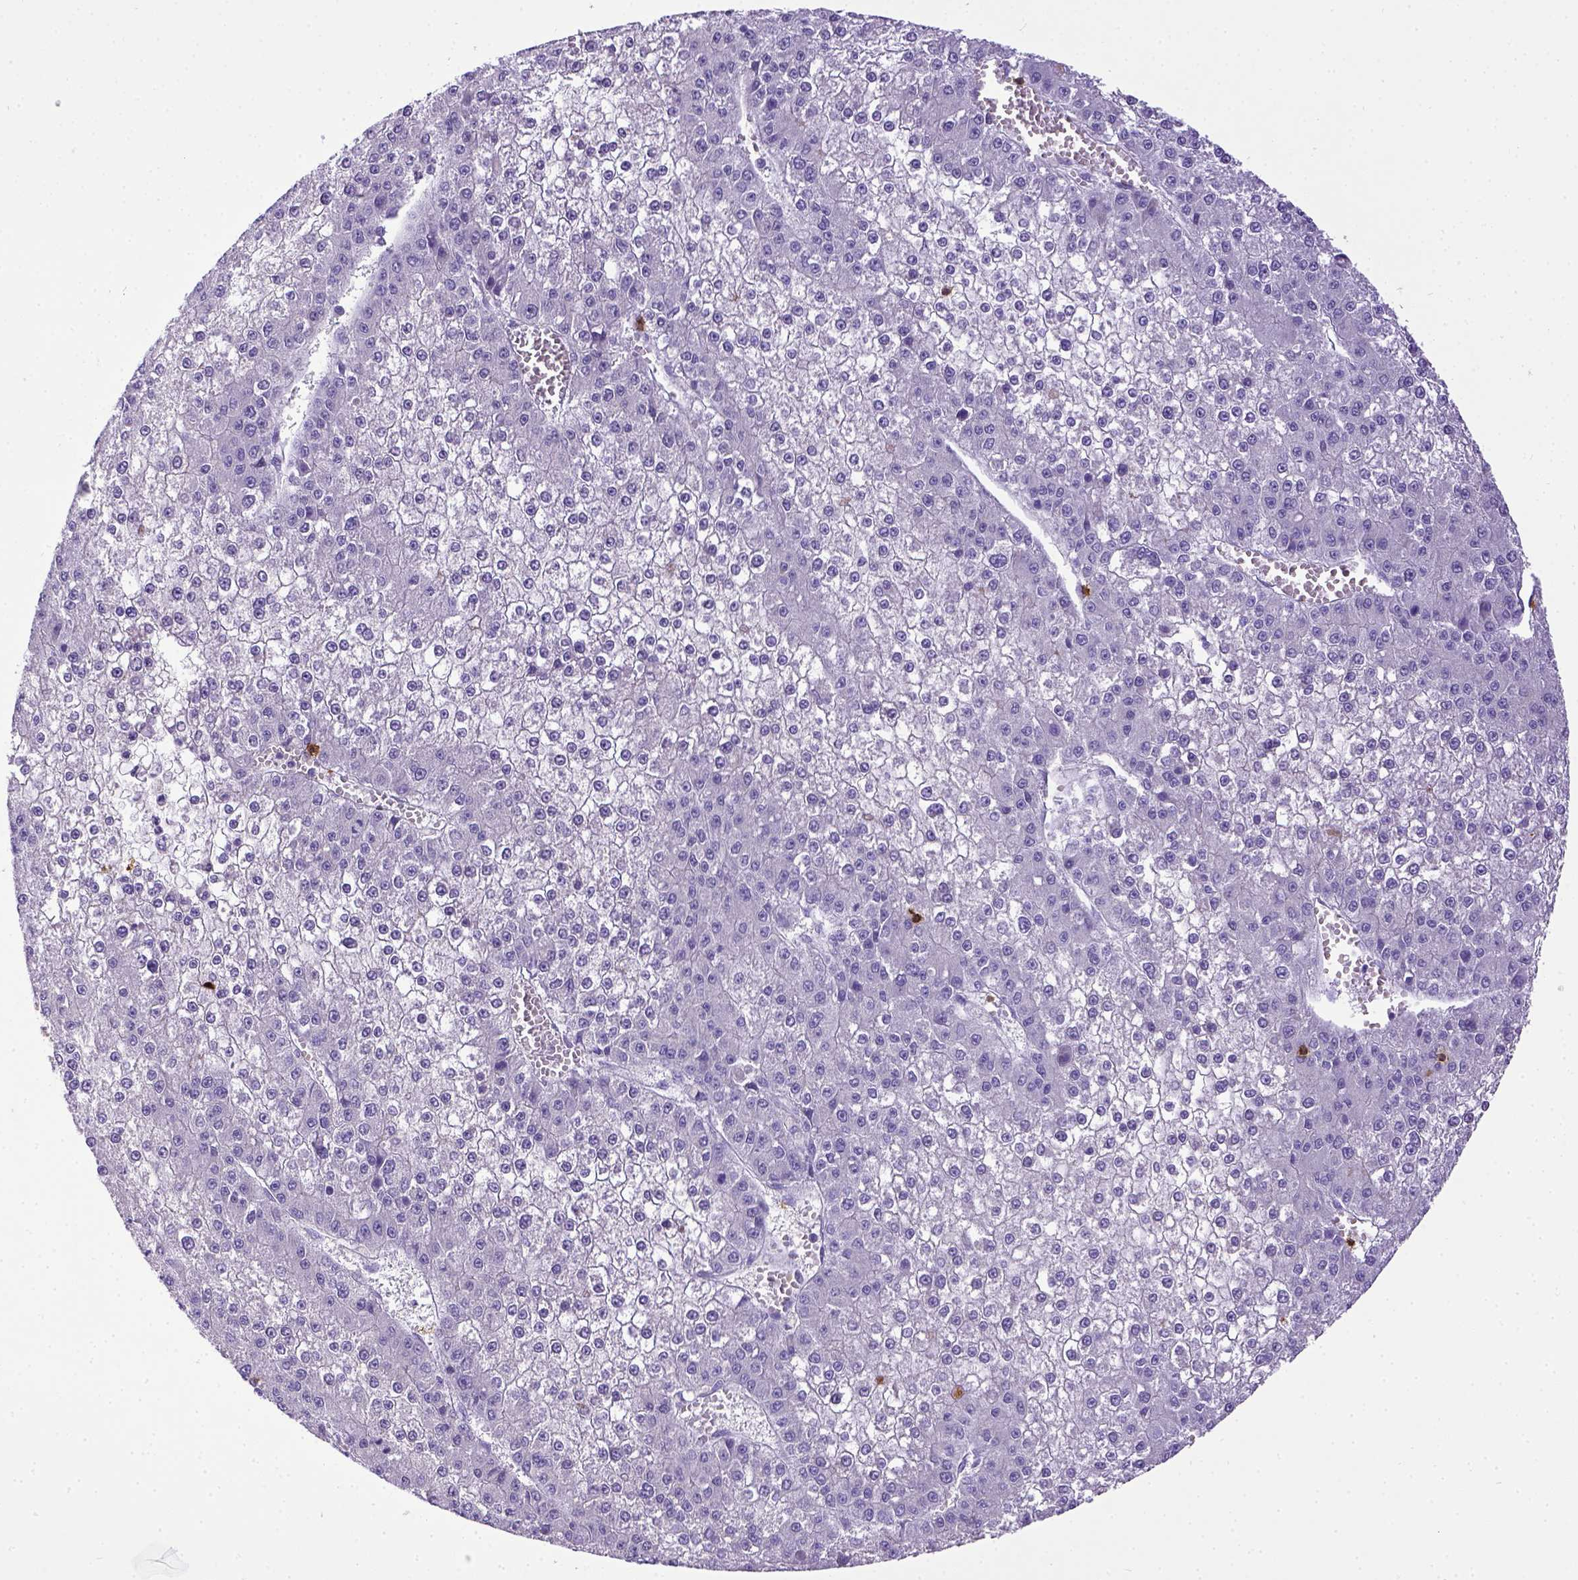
{"staining": {"intensity": "negative", "quantity": "none", "location": "none"}, "tissue": "liver cancer", "cell_type": "Tumor cells", "image_type": "cancer", "snomed": [{"axis": "morphology", "description": "Carcinoma, Hepatocellular, NOS"}, {"axis": "topography", "description": "Liver"}], "caption": "Immunohistochemical staining of liver hepatocellular carcinoma exhibits no significant positivity in tumor cells. (DAB (3,3'-diaminobenzidine) IHC, high magnification).", "gene": "CD3E", "patient": {"sex": "female", "age": 73}}